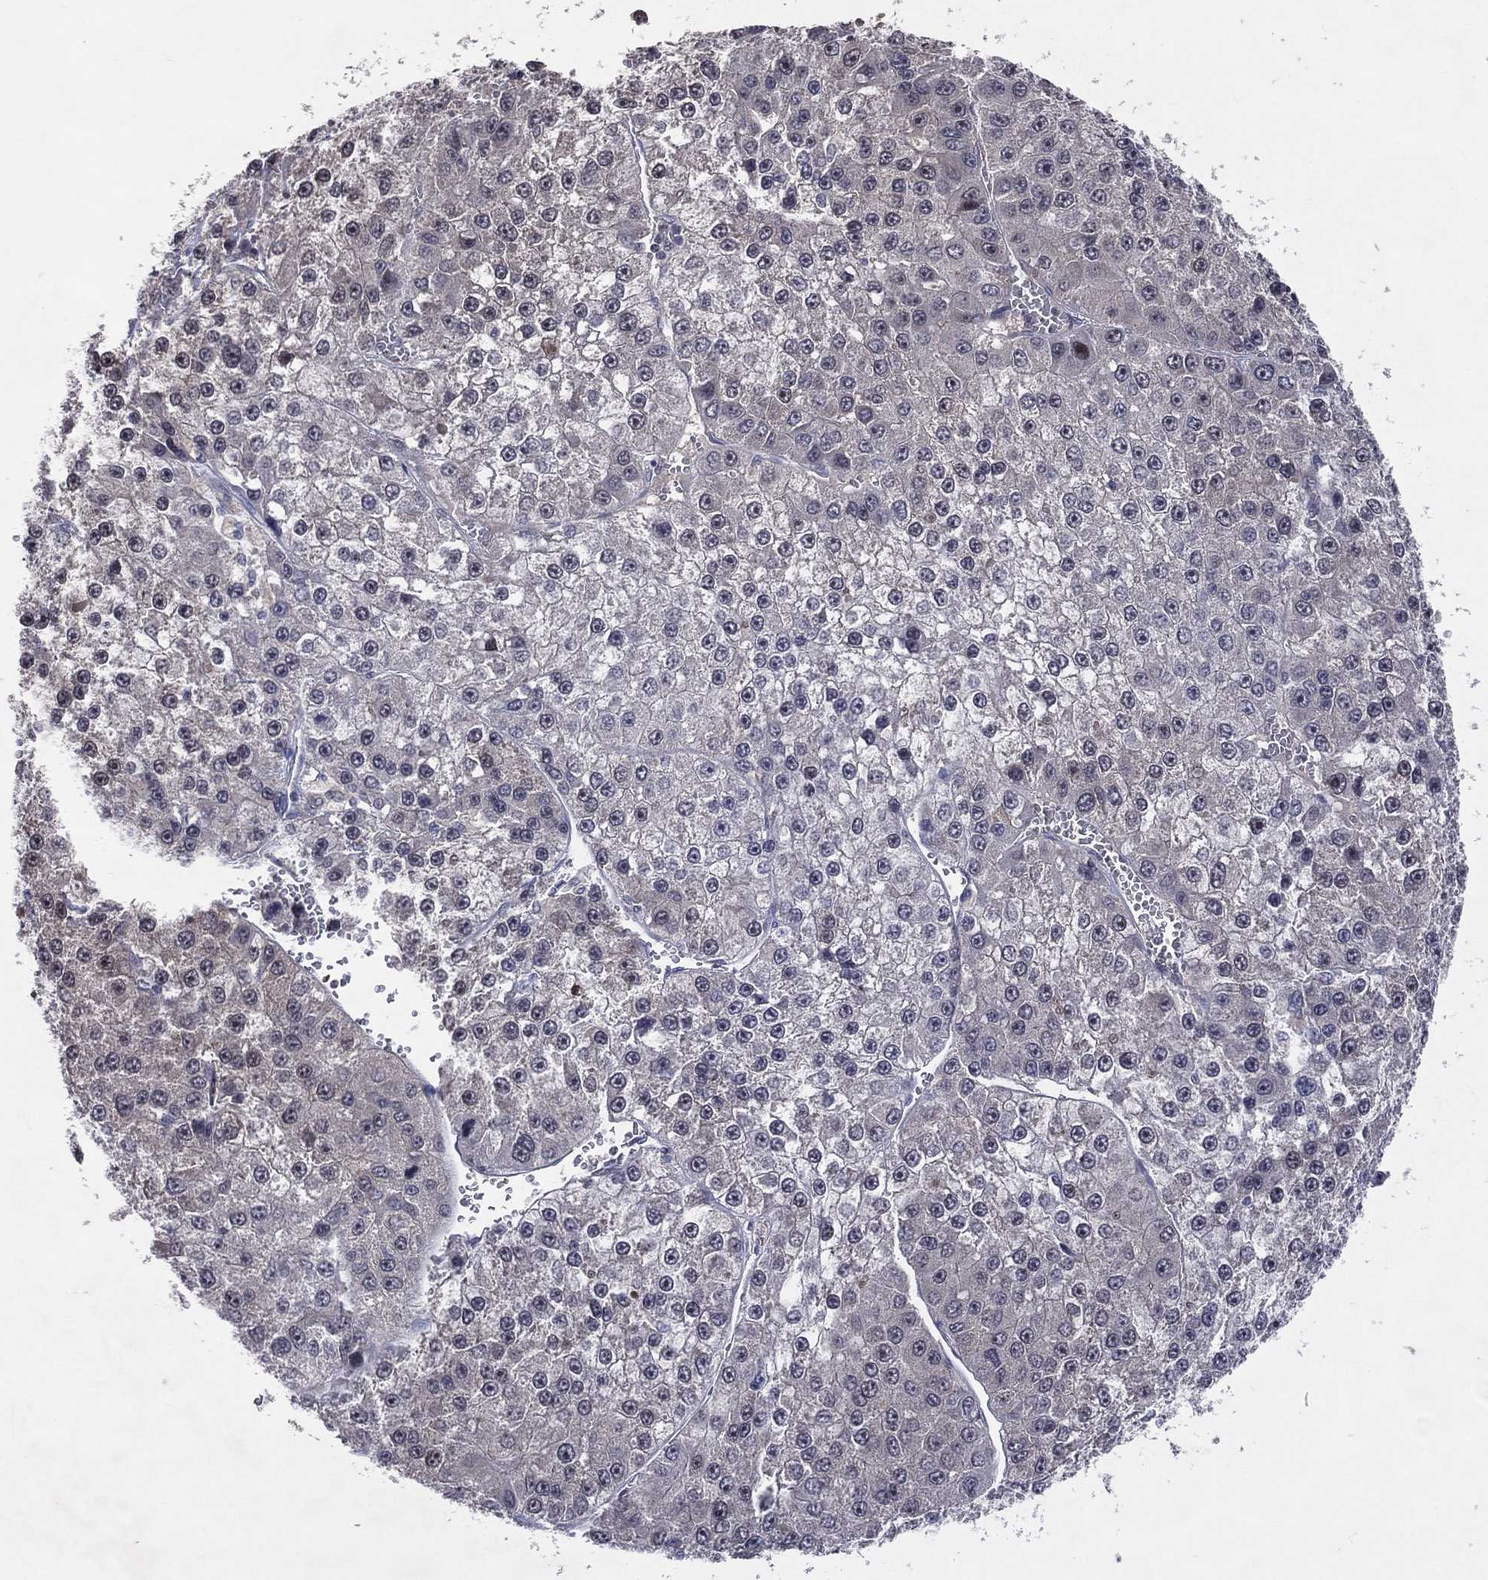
{"staining": {"intensity": "negative", "quantity": "none", "location": "none"}, "tissue": "liver cancer", "cell_type": "Tumor cells", "image_type": "cancer", "snomed": [{"axis": "morphology", "description": "Carcinoma, Hepatocellular, NOS"}, {"axis": "topography", "description": "Liver"}], "caption": "High power microscopy image of an immunohistochemistry (IHC) micrograph of liver hepatocellular carcinoma, revealing no significant expression in tumor cells. (Brightfield microscopy of DAB IHC at high magnification).", "gene": "DNAH7", "patient": {"sex": "female", "age": 73}}